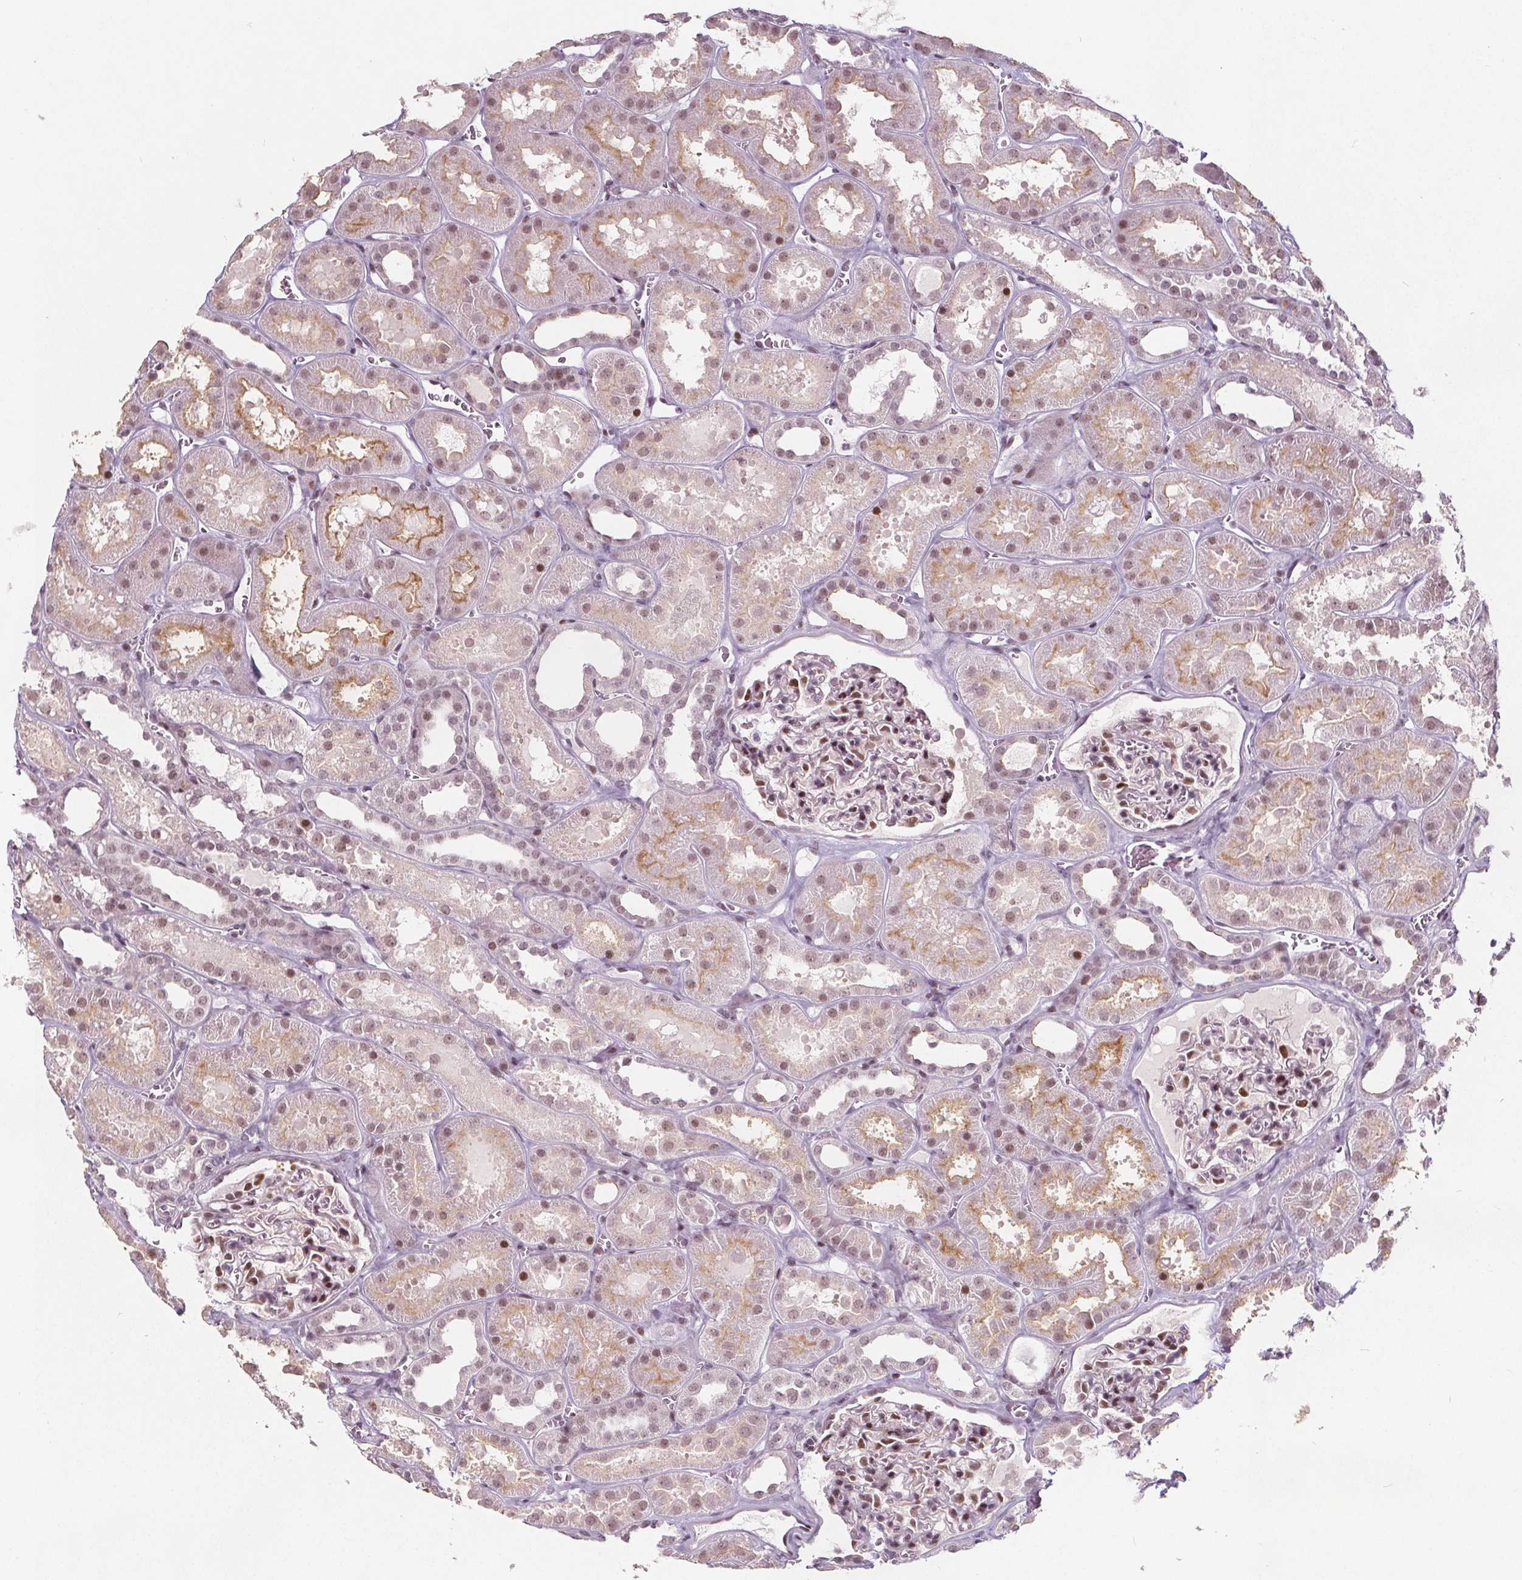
{"staining": {"intensity": "moderate", "quantity": "25%-75%", "location": "nuclear"}, "tissue": "kidney", "cell_type": "Cells in glomeruli", "image_type": "normal", "snomed": [{"axis": "morphology", "description": "Normal tissue, NOS"}, {"axis": "topography", "description": "Kidney"}], "caption": "Immunohistochemical staining of benign human kidney demonstrates medium levels of moderate nuclear staining in approximately 25%-75% of cells in glomeruli.", "gene": "TAF6L", "patient": {"sex": "female", "age": 41}}